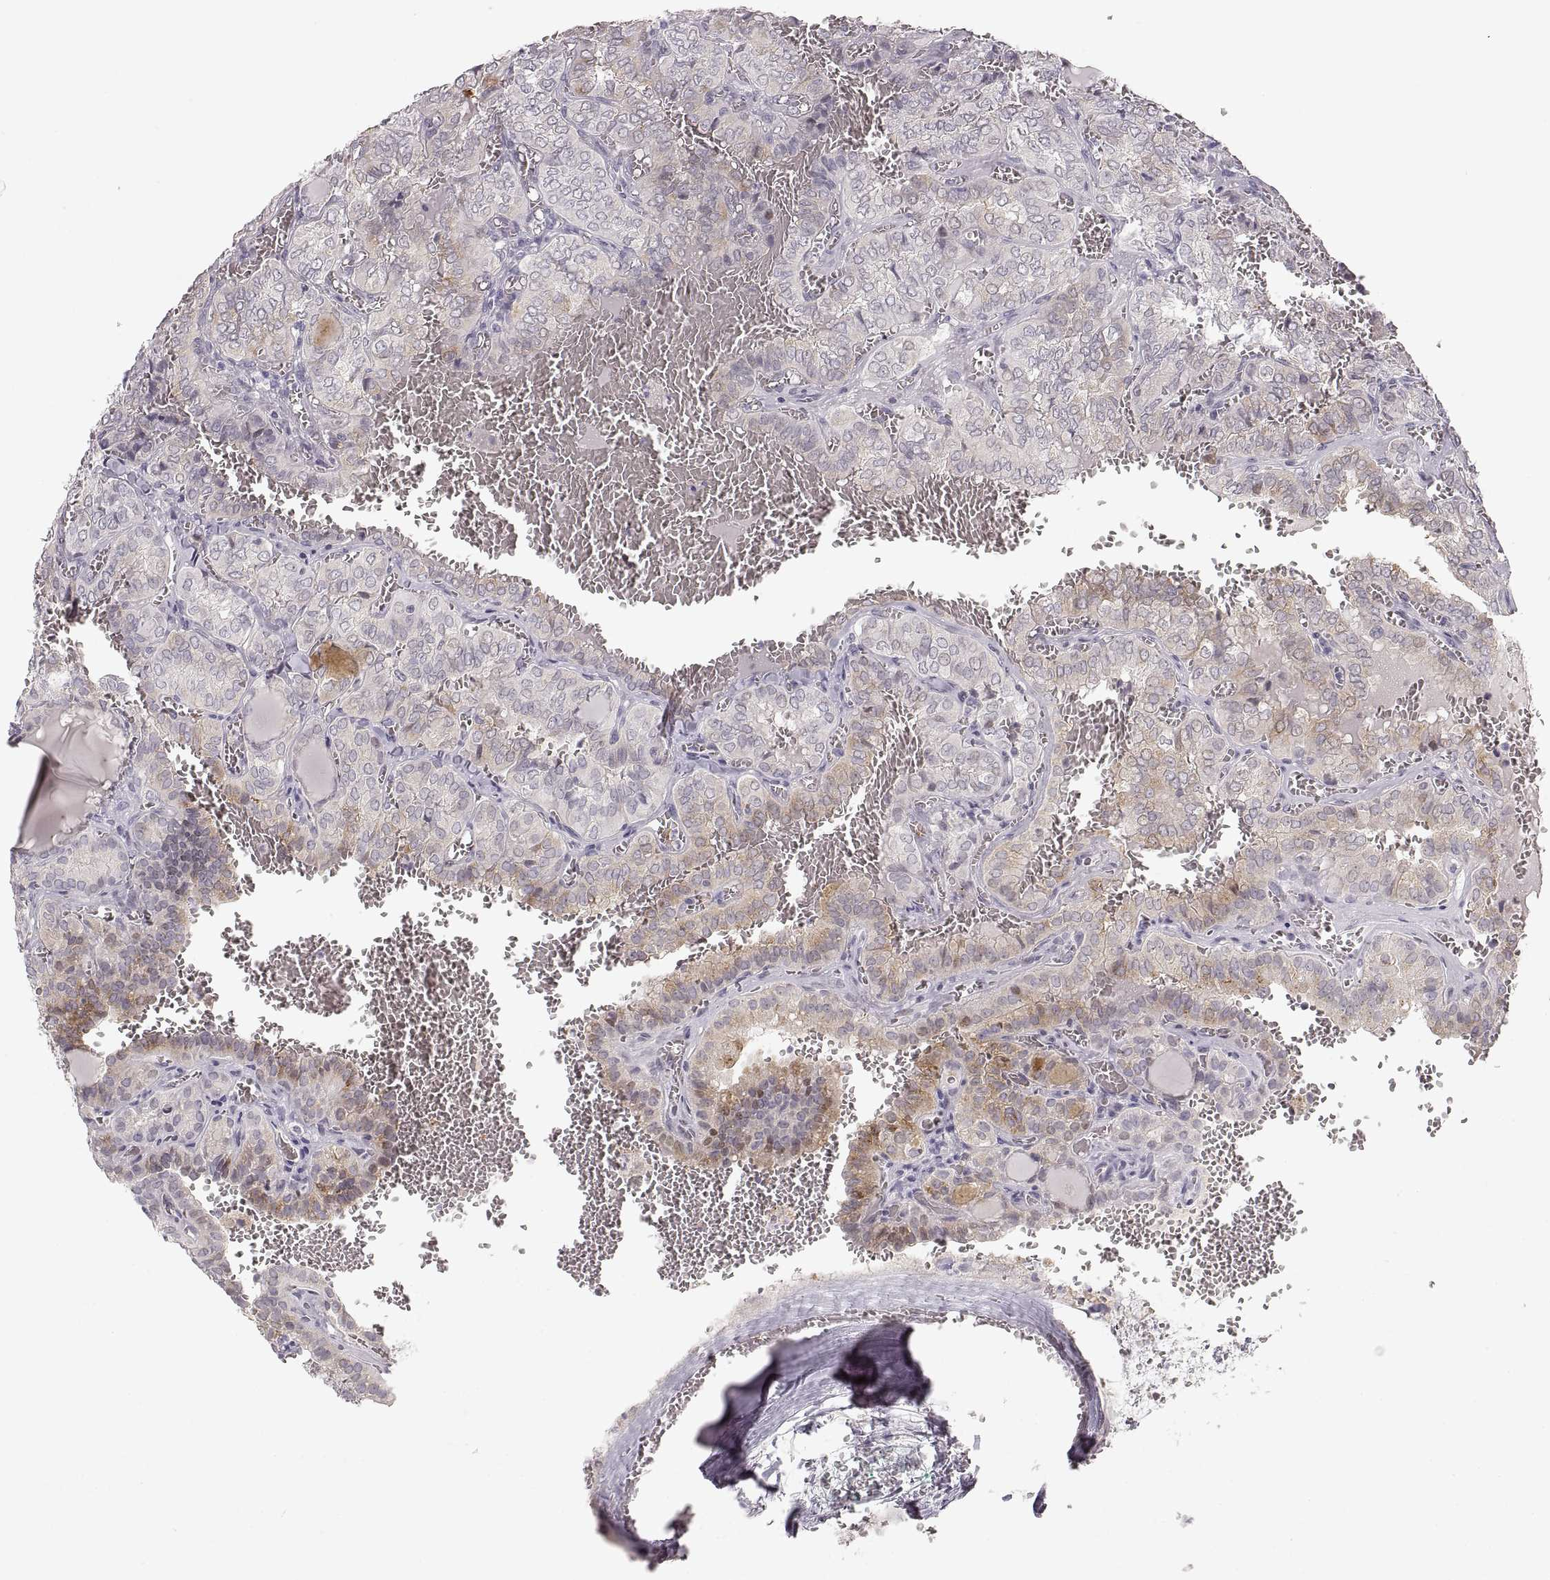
{"staining": {"intensity": "weak", "quantity": "<25%", "location": "cytoplasmic/membranous"}, "tissue": "thyroid cancer", "cell_type": "Tumor cells", "image_type": "cancer", "snomed": [{"axis": "morphology", "description": "Papillary adenocarcinoma, NOS"}, {"axis": "topography", "description": "Thyroid gland"}], "caption": "Immunohistochemical staining of human thyroid cancer demonstrates no significant staining in tumor cells.", "gene": "PCSK2", "patient": {"sex": "female", "age": 41}}